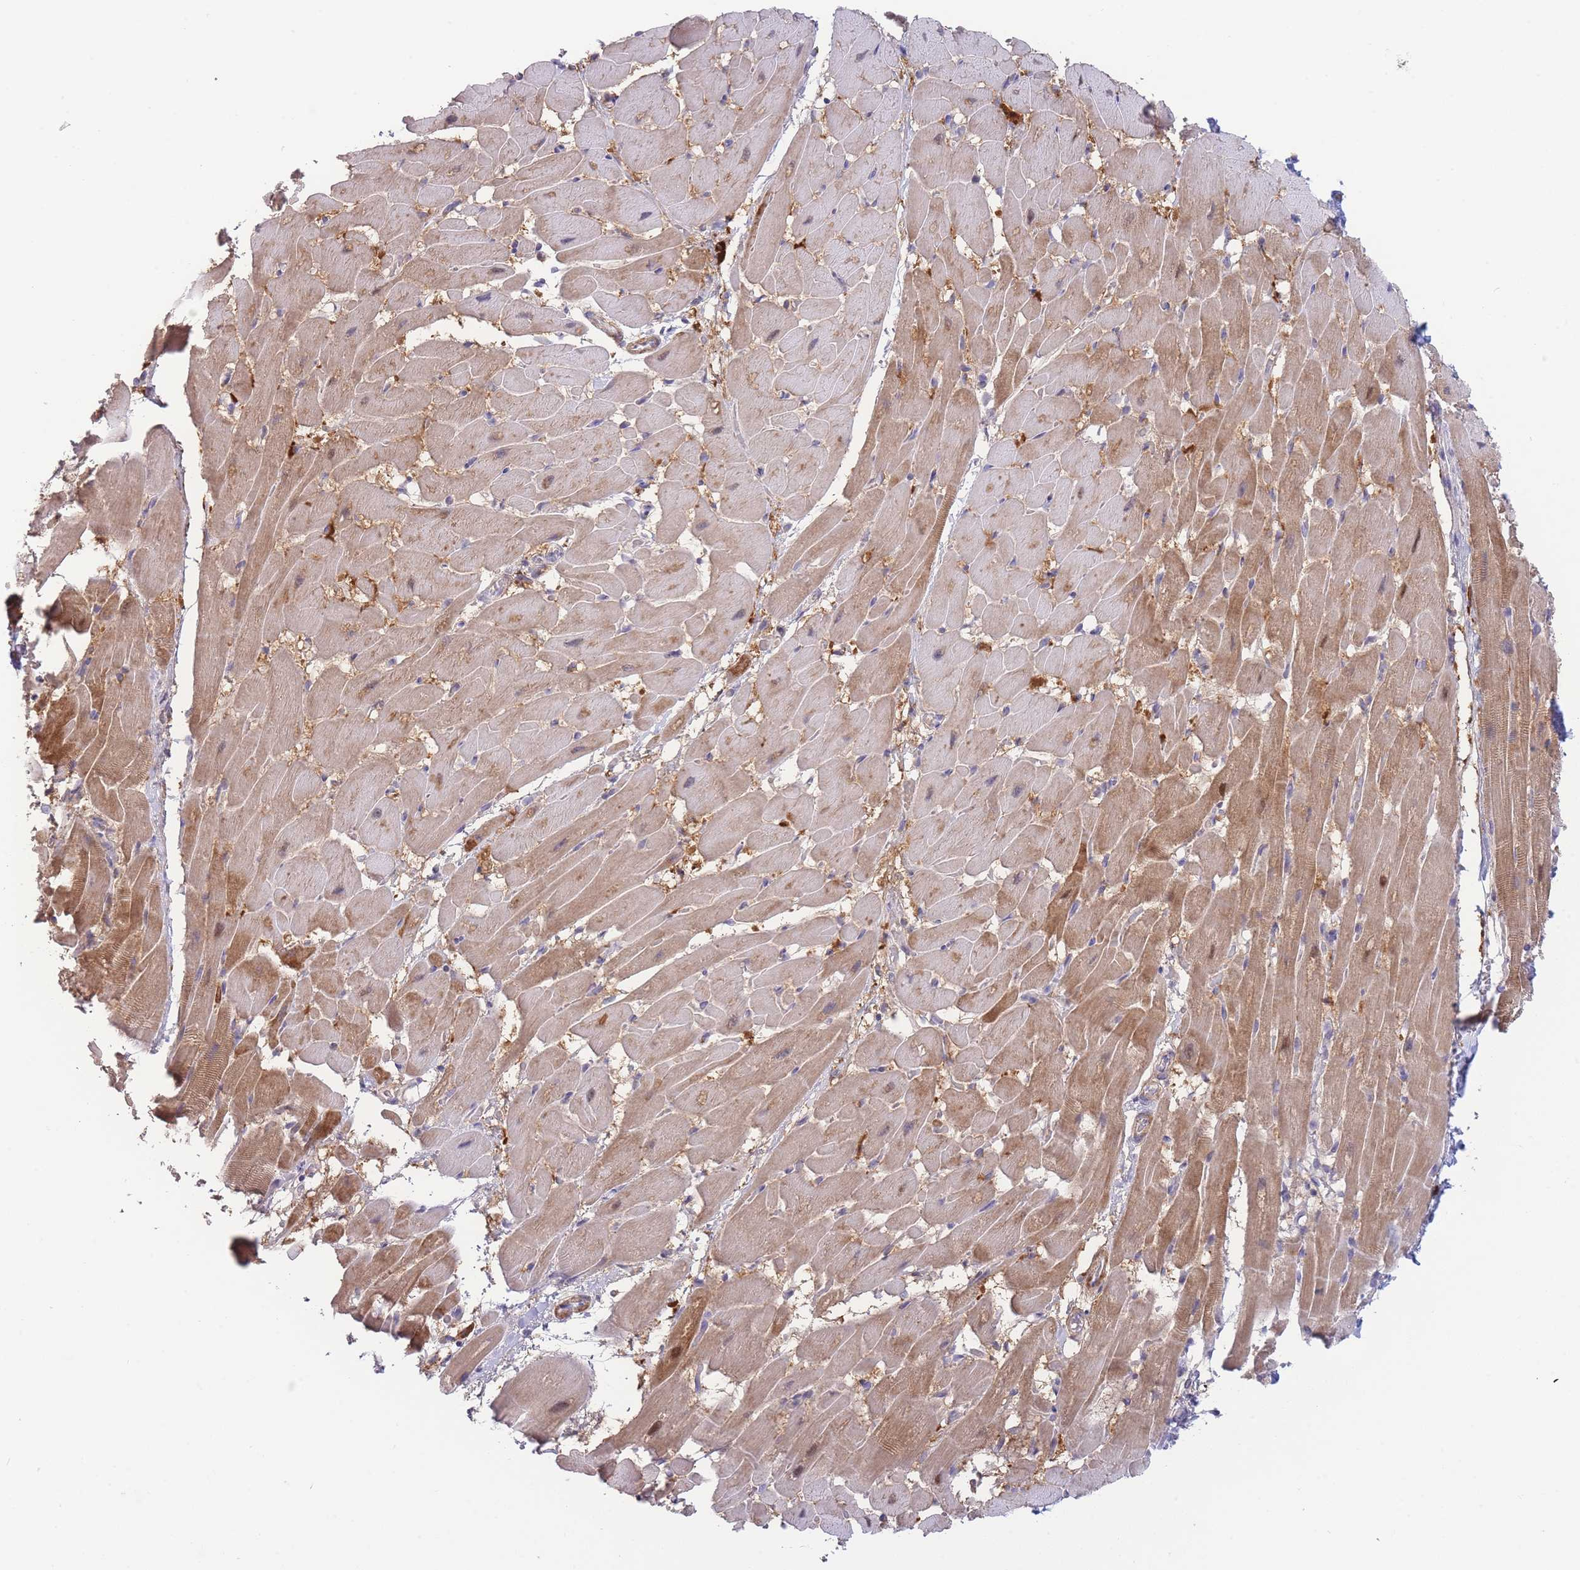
{"staining": {"intensity": "moderate", "quantity": ">75%", "location": "cytoplasmic/membranous"}, "tissue": "heart muscle", "cell_type": "Cardiomyocytes", "image_type": "normal", "snomed": [{"axis": "morphology", "description": "Normal tissue, NOS"}, {"axis": "topography", "description": "Heart"}], "caption": "Immunohistochemistry (DAB) staining of normal human heart muscle demonstrates moderate cytoplasmic/membranous protein staining in about >75% of cardiomyocytes.", "gene": "ASAP3", "patient": {"sex": "male", "age": 37}}